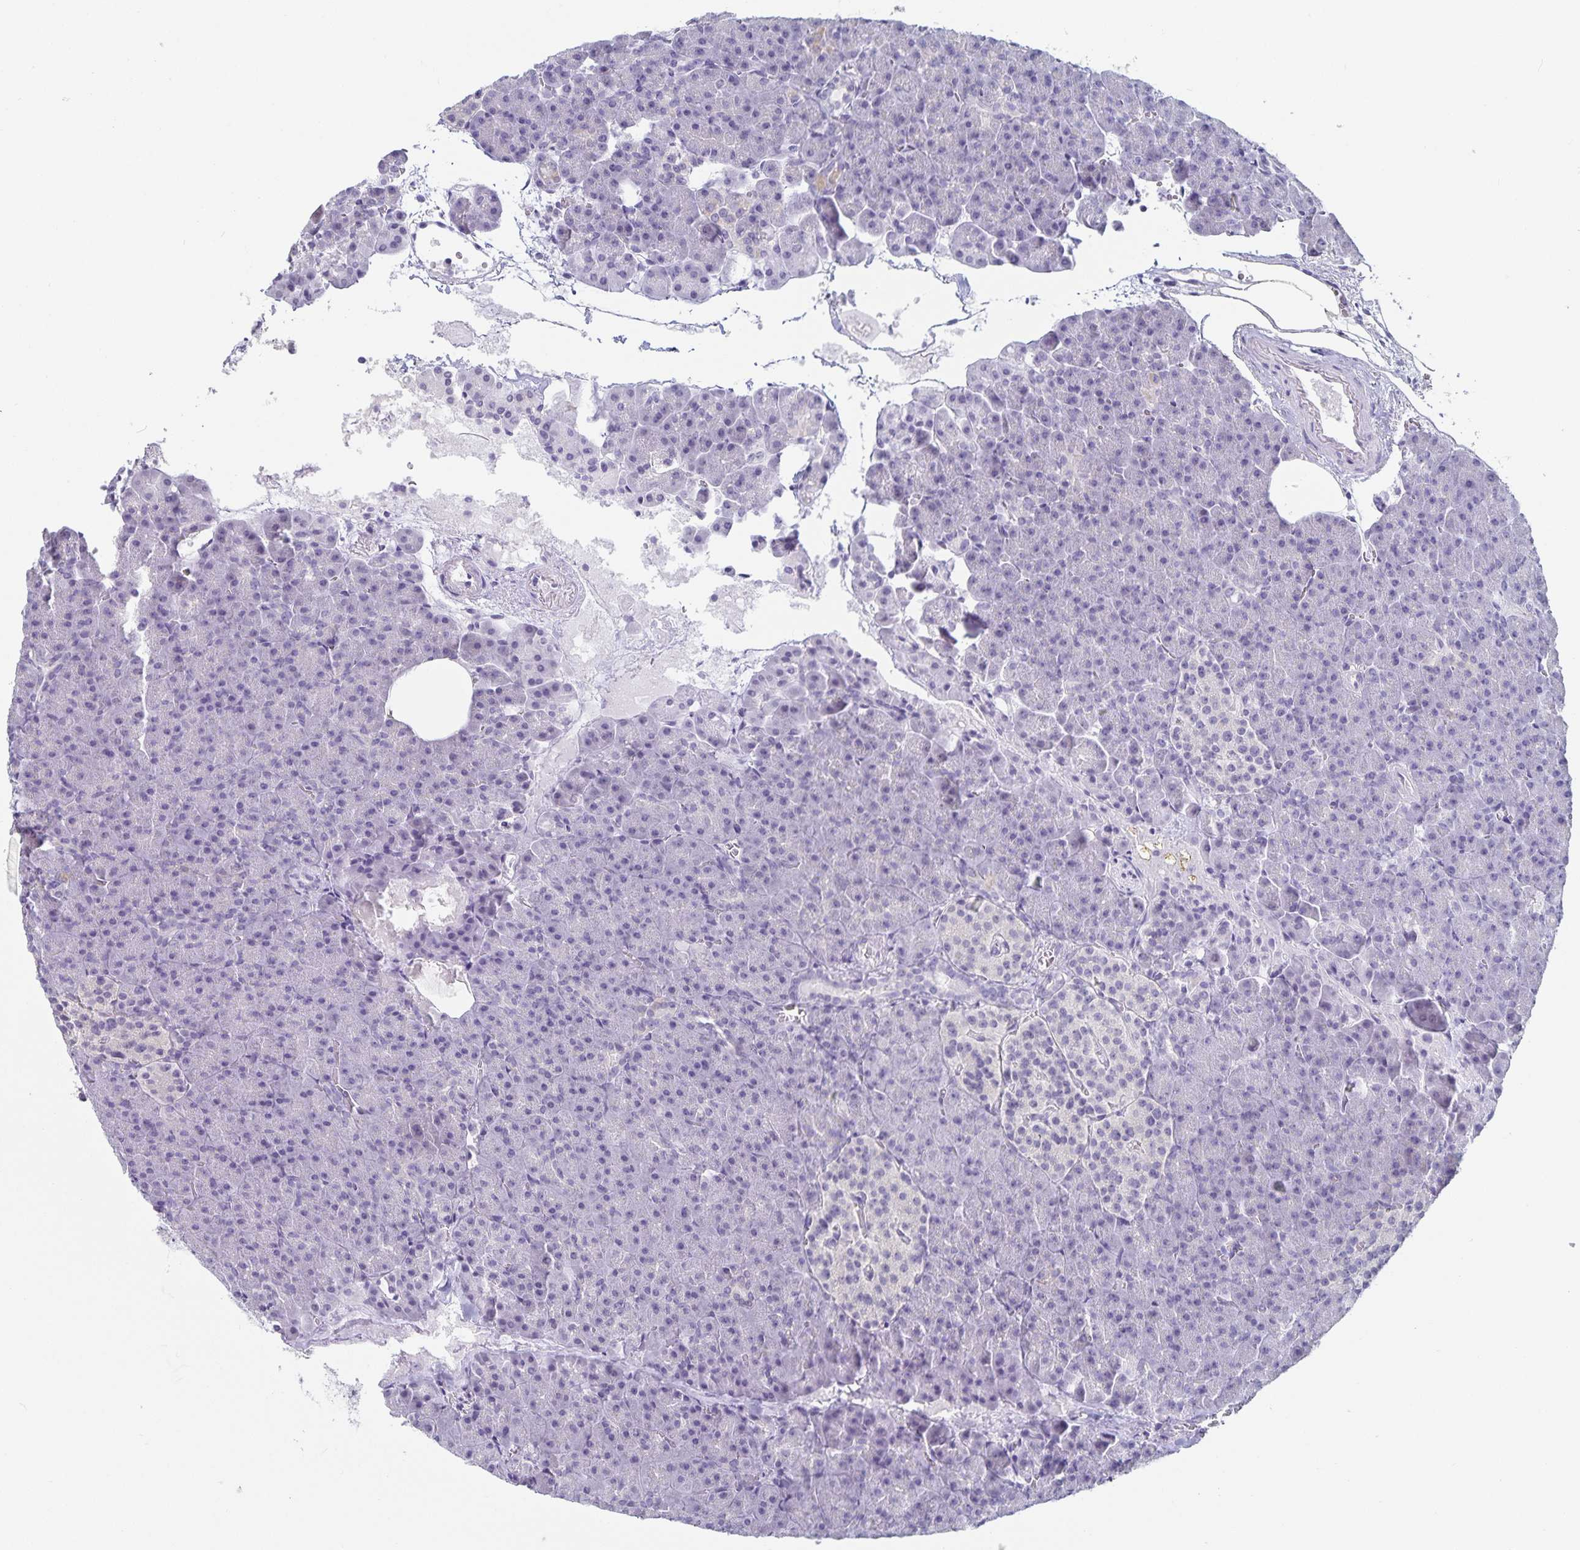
{"staining": {"intensity": "negative", "quantity": "none", "location": "none"}, "tissue": "pancreas", "cell_type": "Exocrine glandular cells", "image_type": "normal", "snomed": [{"axis": "morphology", "description": "Normal tissue, NOS"}, {"axis": "topography", "description": "Pancreas"}], "caption": "High magnification brightfield microscopy of benign pancreas stained with DAB (brown) and counterstained with hematoxylin (blue): exocrine glandular cells show no significant expression.", "gene": "DNAH9", "patient": {"sex": "female", "age": 74}}